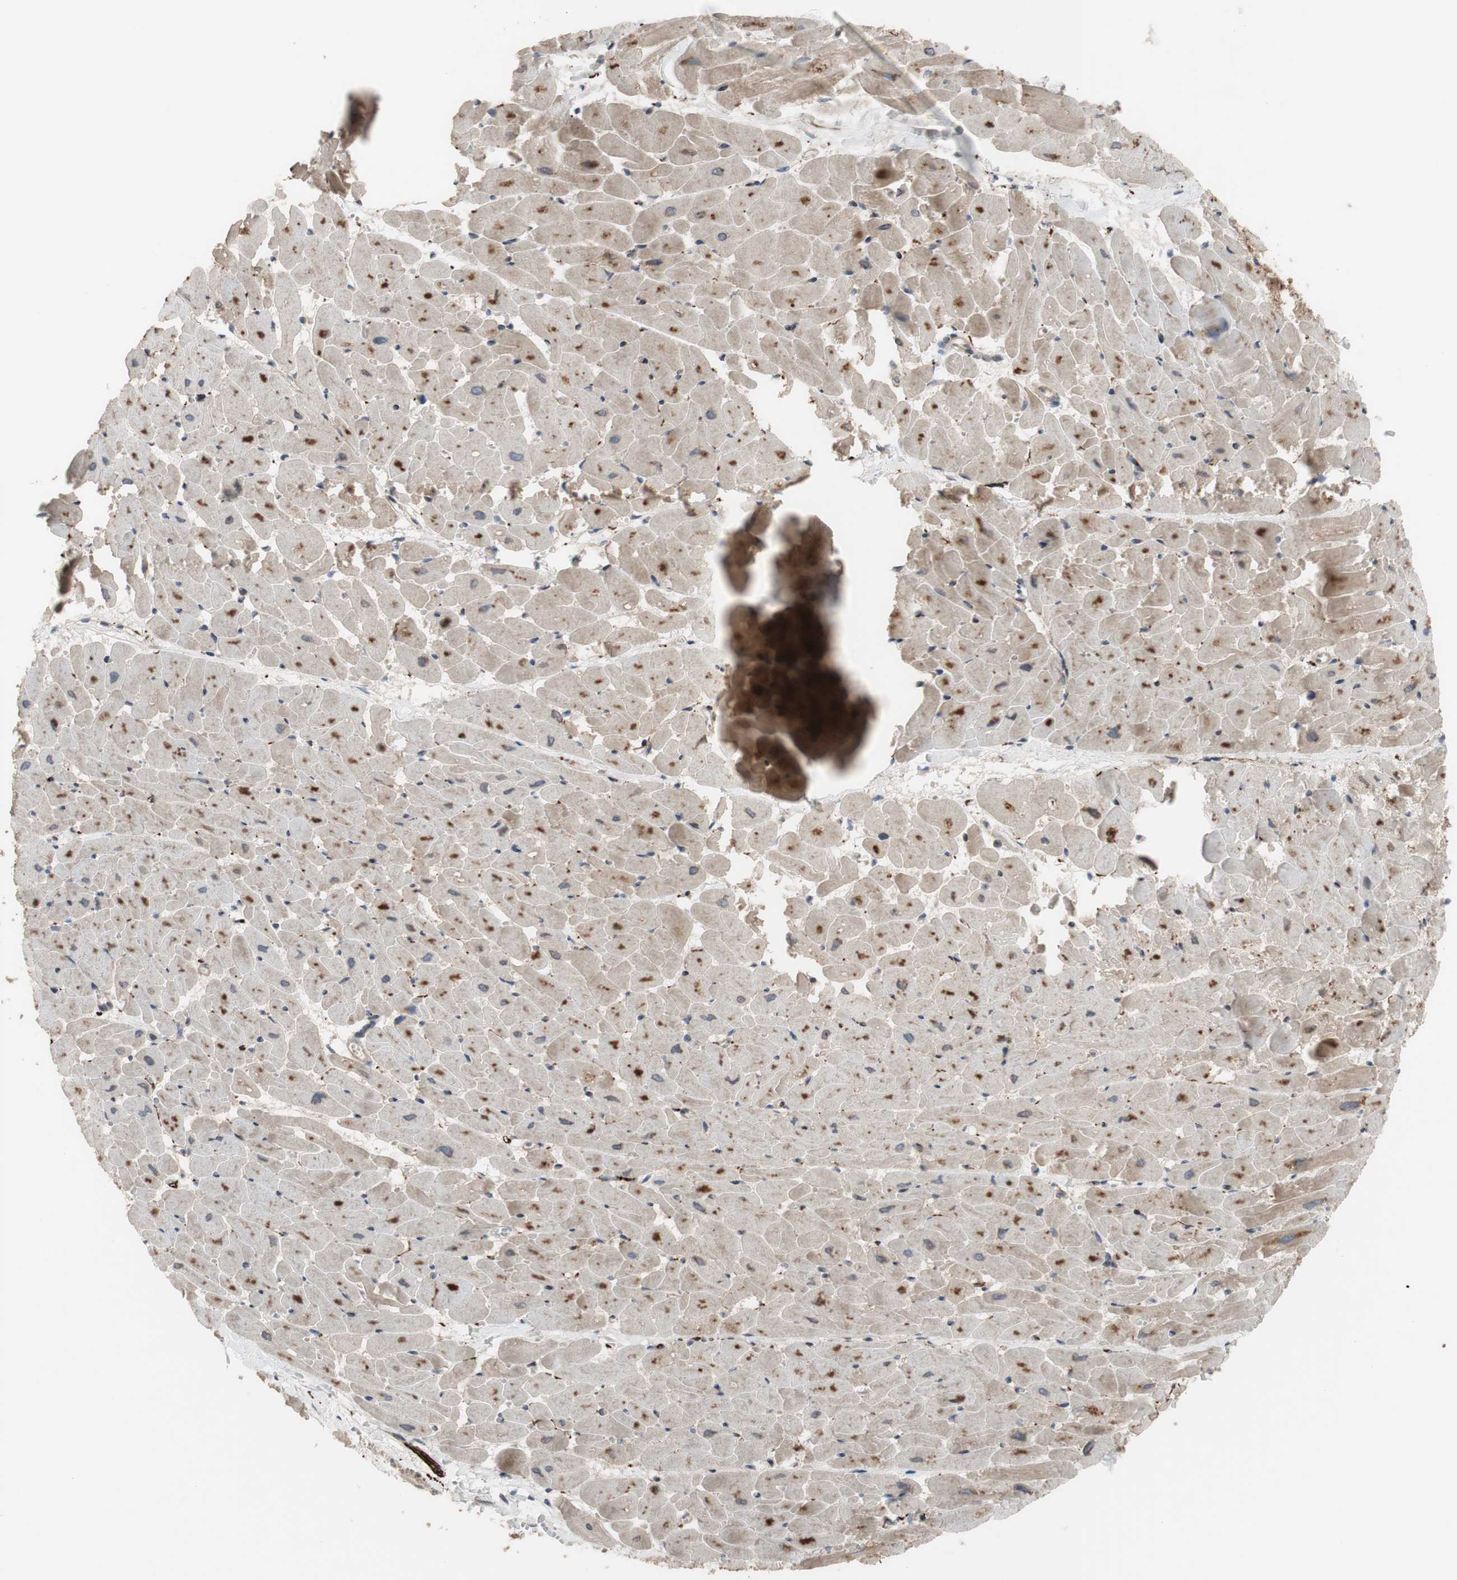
{"staining": {"intensity": "moderate", "quantity": ">75%", "location": "cytoplasmic/membranous"}, "tissue": "heart muscle", "cell_type": "Cardiomyocytes", "image_type": "normal", "snomed": [{"axis": "morphology", "description": "Normal tissue, NOS"}, {"axis": "topography", "description": "Heart"}], "caption": "Protein staining exhibits moderate cytoplasmic/membranous positivity in about >75% of cardiomyocytes in unremarkable heart muscle.", "gene": "OAZ1", "patient": {"sex": "female", "age": 19}}